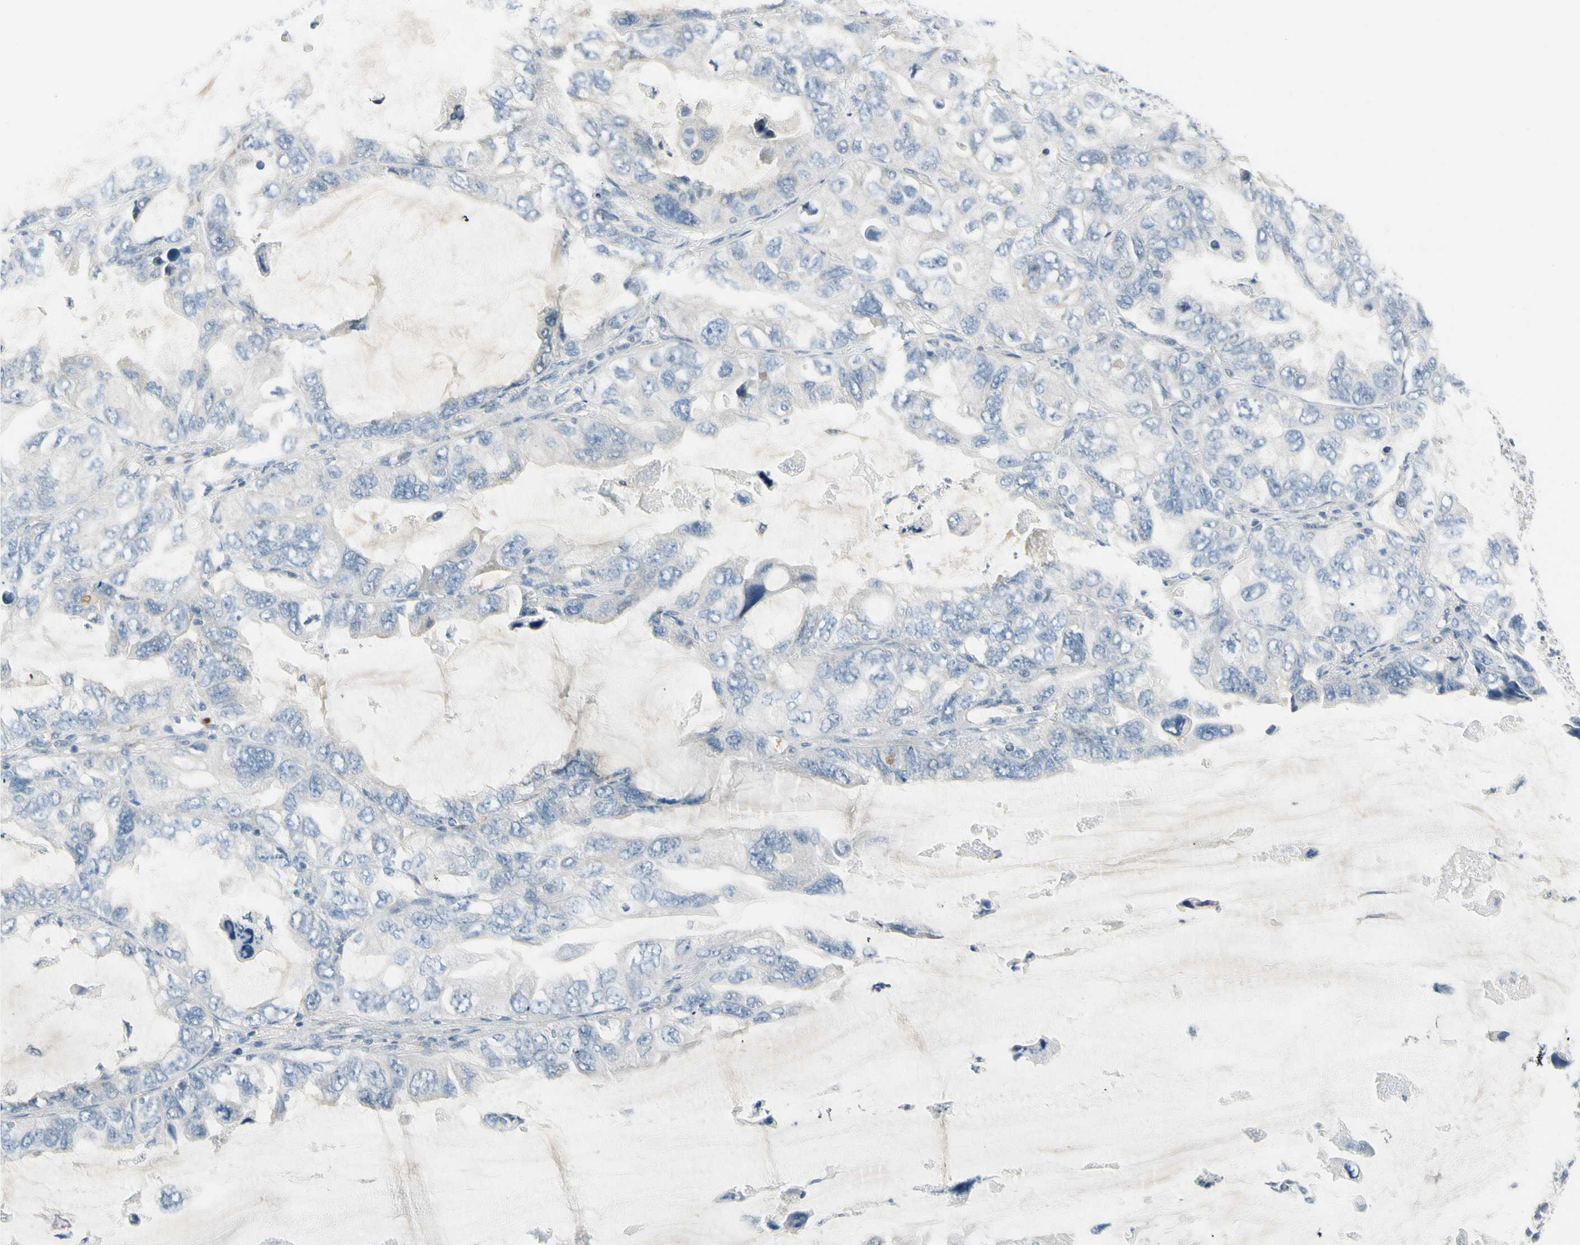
{"staining": {"intensity": "negative", "quantity": "none", "location": "none"}, "tissue": "lung cancer", "cell_type": "Tumor cells", "image_type": "cancer", "snomed": [{"axis": "morphology", "description": "Squamous cell carcinoma, NOS"}, {"axis": "topography", "description": "Lung"}], "caption": "DAB immunohistochemical staining of lung cancer shows no significant expression in tumor cells. Brightfield microscopy of IHC stained with DAB (brown) and hematoxylin (blue), captured at high magnification.", "gene": "CYP2E1", "patient": {"sex": "female", "age": 73}}